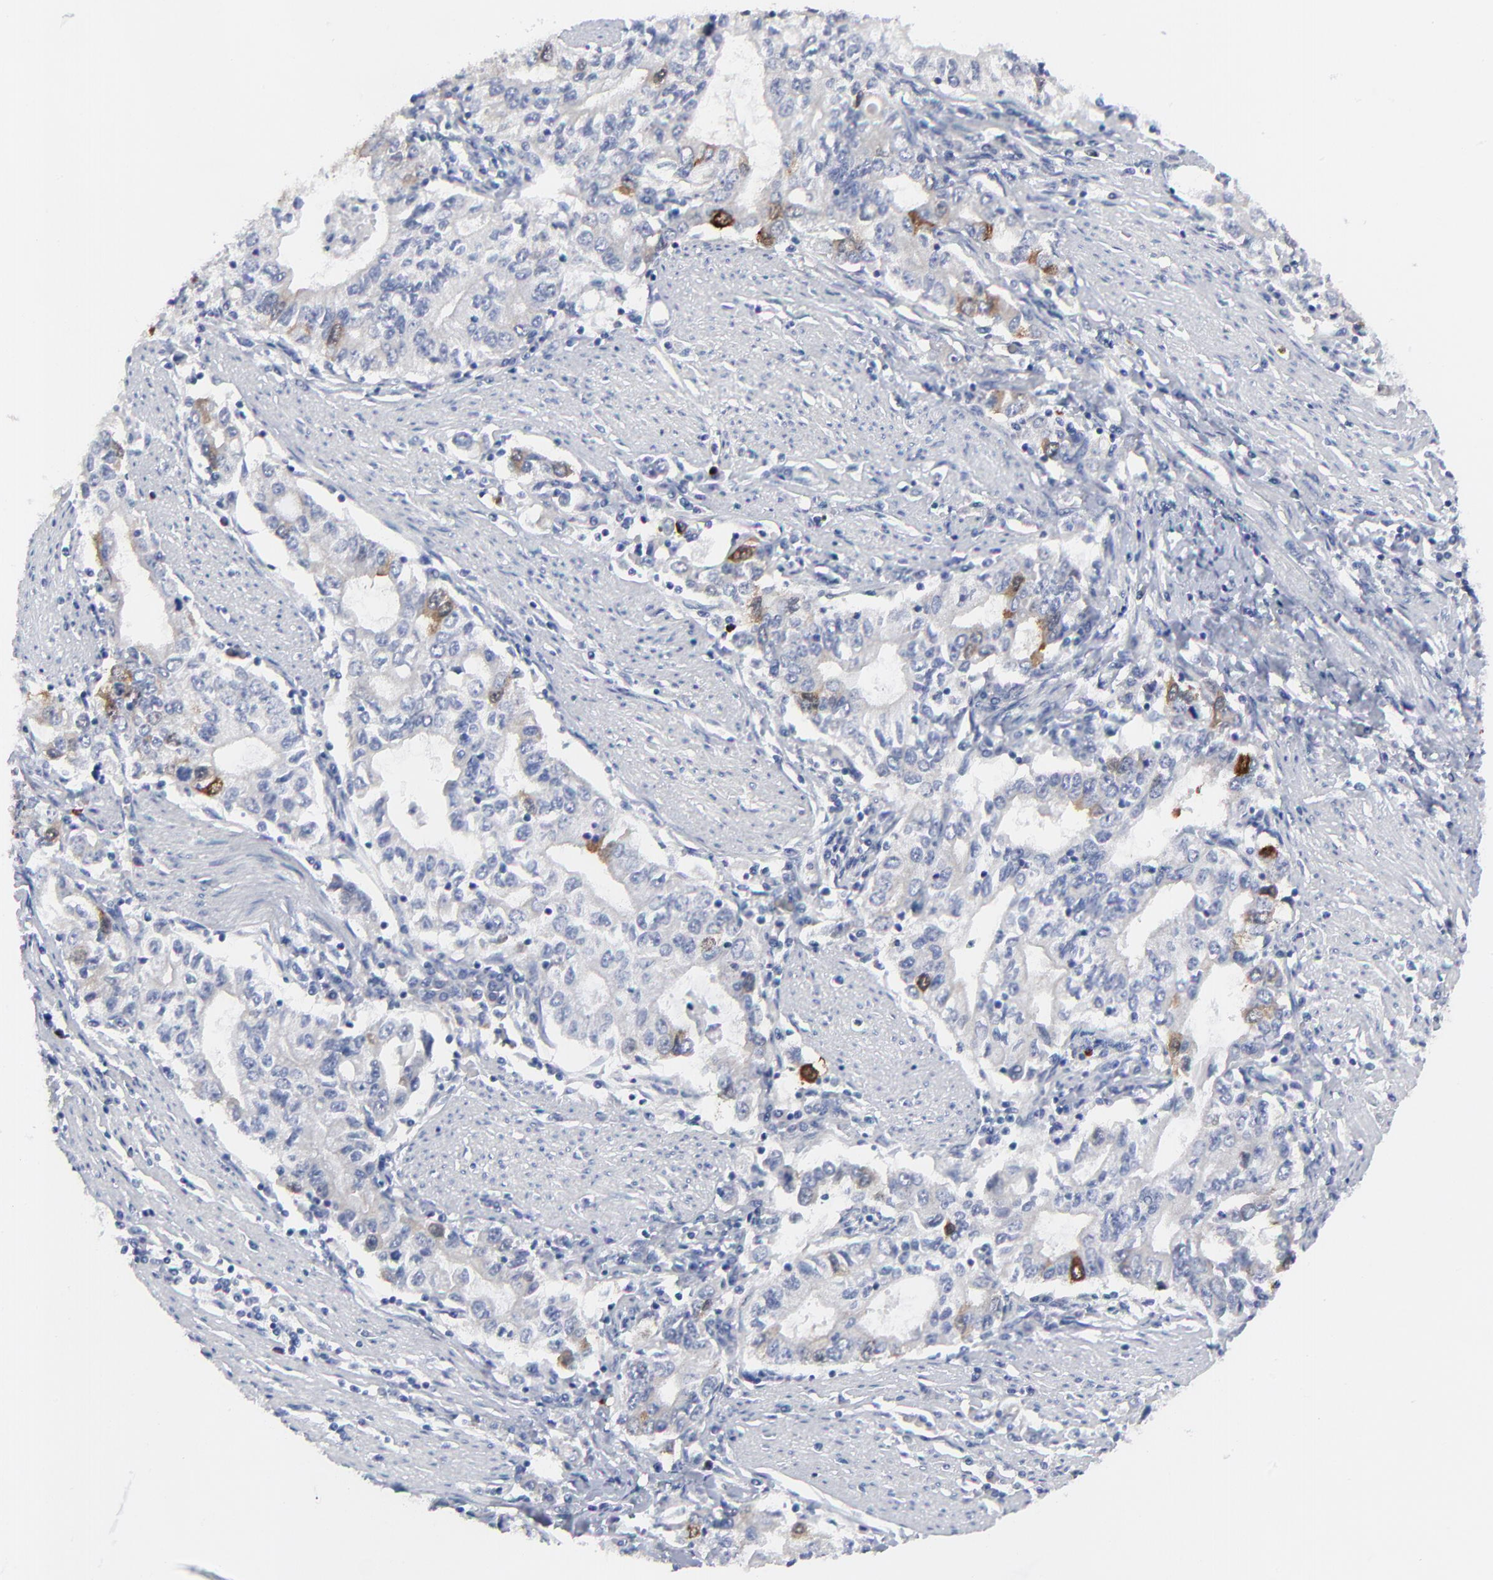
{"staining": {"intensity": "strong", "quantity": "<25%", "location": "cytoplasmic/membranous,nuclear"}, "tissue": "stomach cancer", "cell_type": "Tumor cells", "image_type": "cancer", "snomed": [{"axis": "morphology", "description": "Adenocarcinoma, NOS"}, {"axis": "topography", "description": "Stomach, lower"}], "caption": "Brown immunohistochemical staining in human stomach cancer demonstrates strong cytoplasmic/membranous and nuclear positivity in about <25% of tumor cells.", "gene": "CDK1", "patient": {"sex": "female", "age": 72}}